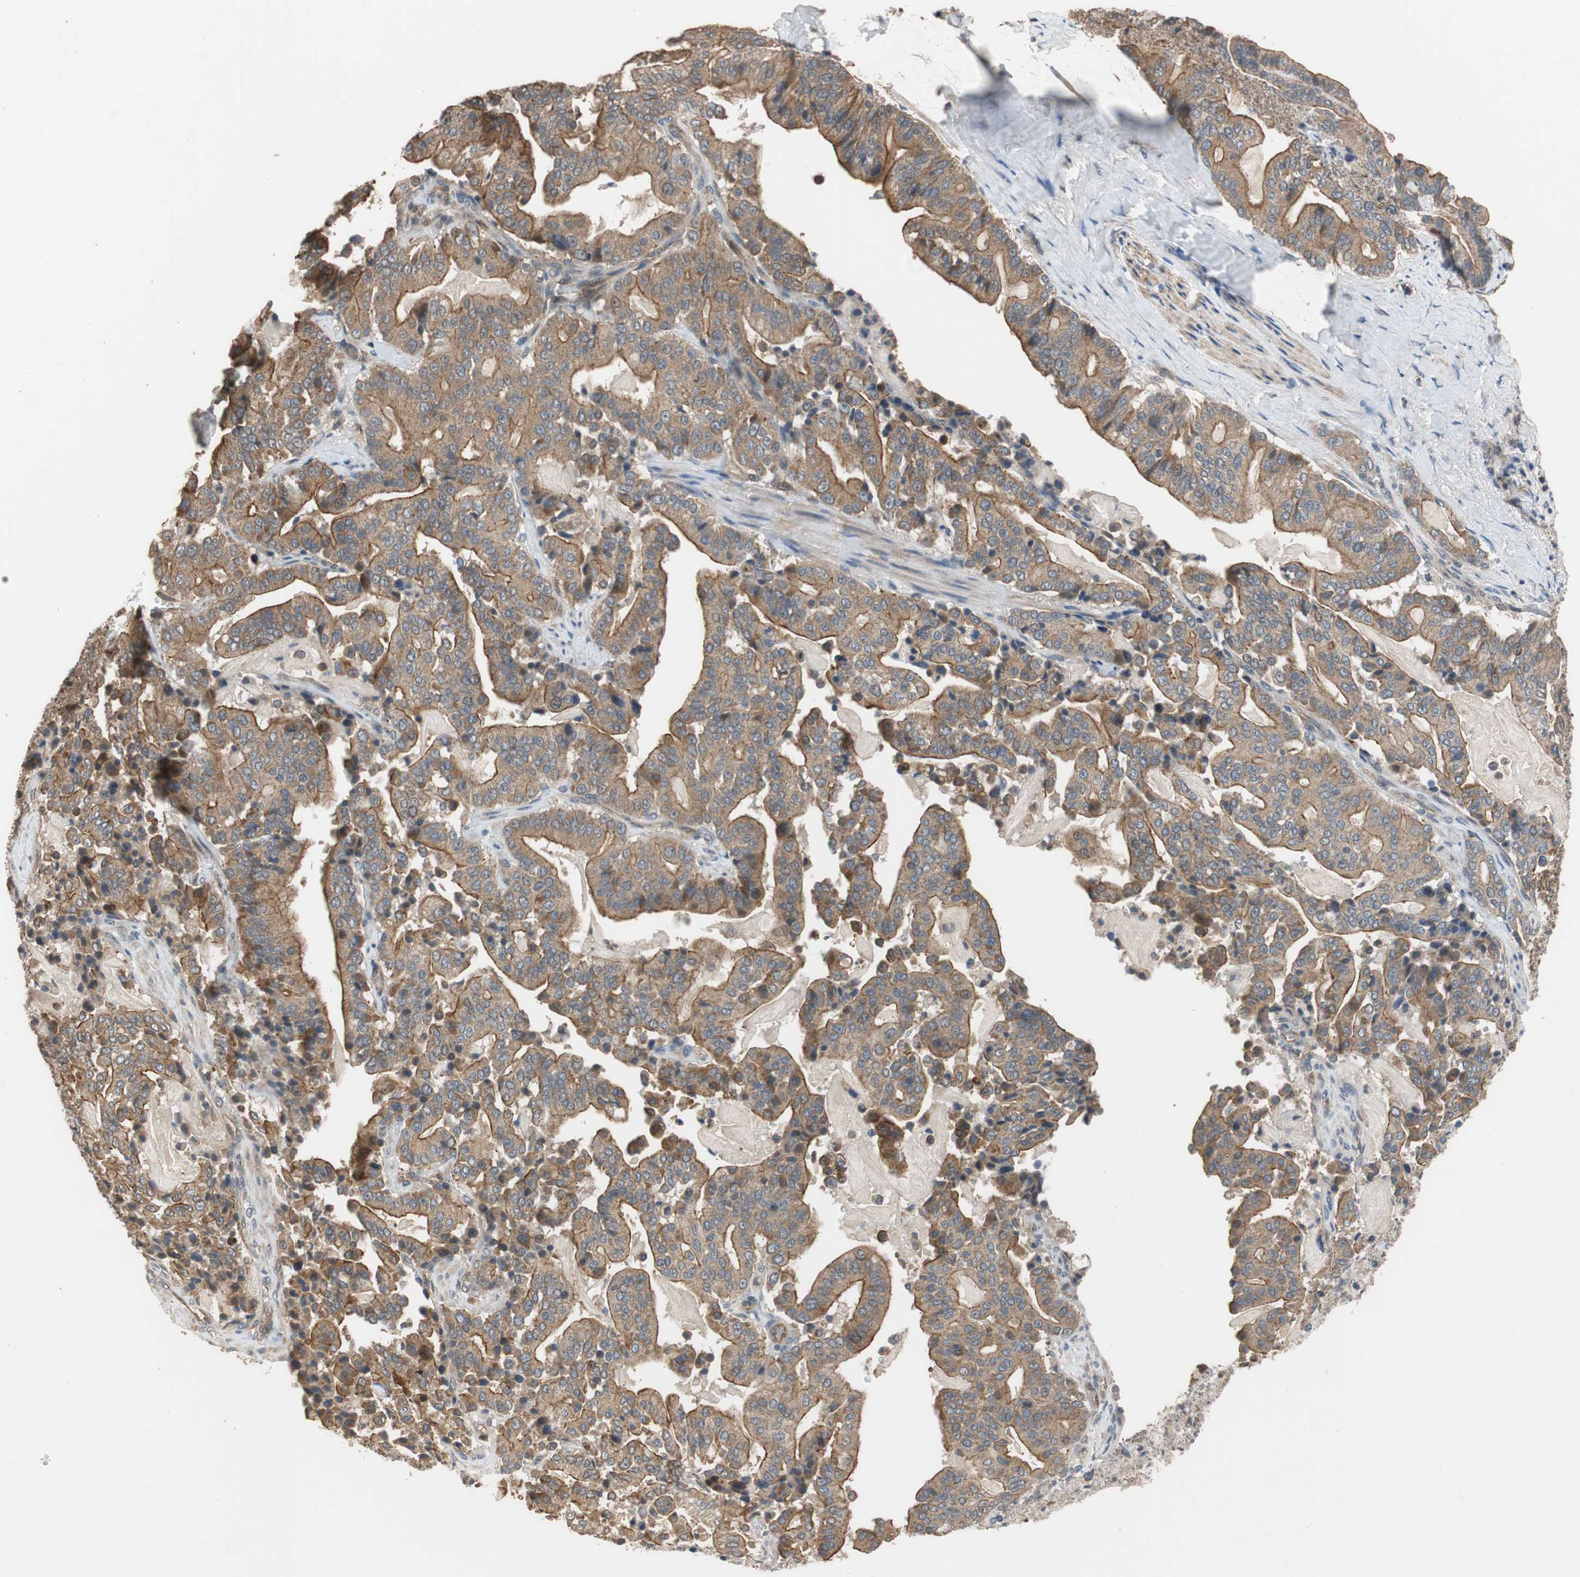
{"staining": {"intensity": "strong", "quantity": ">75%", "location": "cytoplasmic/membranous"}, "tissue": "pancreatic cancer", "cell_type": "Tumor cells", "image_type": "cancer", "snomed": [{"axis": "morphology", "description": "Adenocarcinoma, NOS"}, {"axis": "topography", "description": "Pancreas"}], "caption": "The image displays a brown stain indicating the presence of a protein in the cytoplasmic/membranous of tumor cells in pancreatic cancer. Ihc stains the protein of interest in brown and the nuclei are stained blue.", "gene": "MAP4K2", "patient": {"sex": "male", "age": 63}}